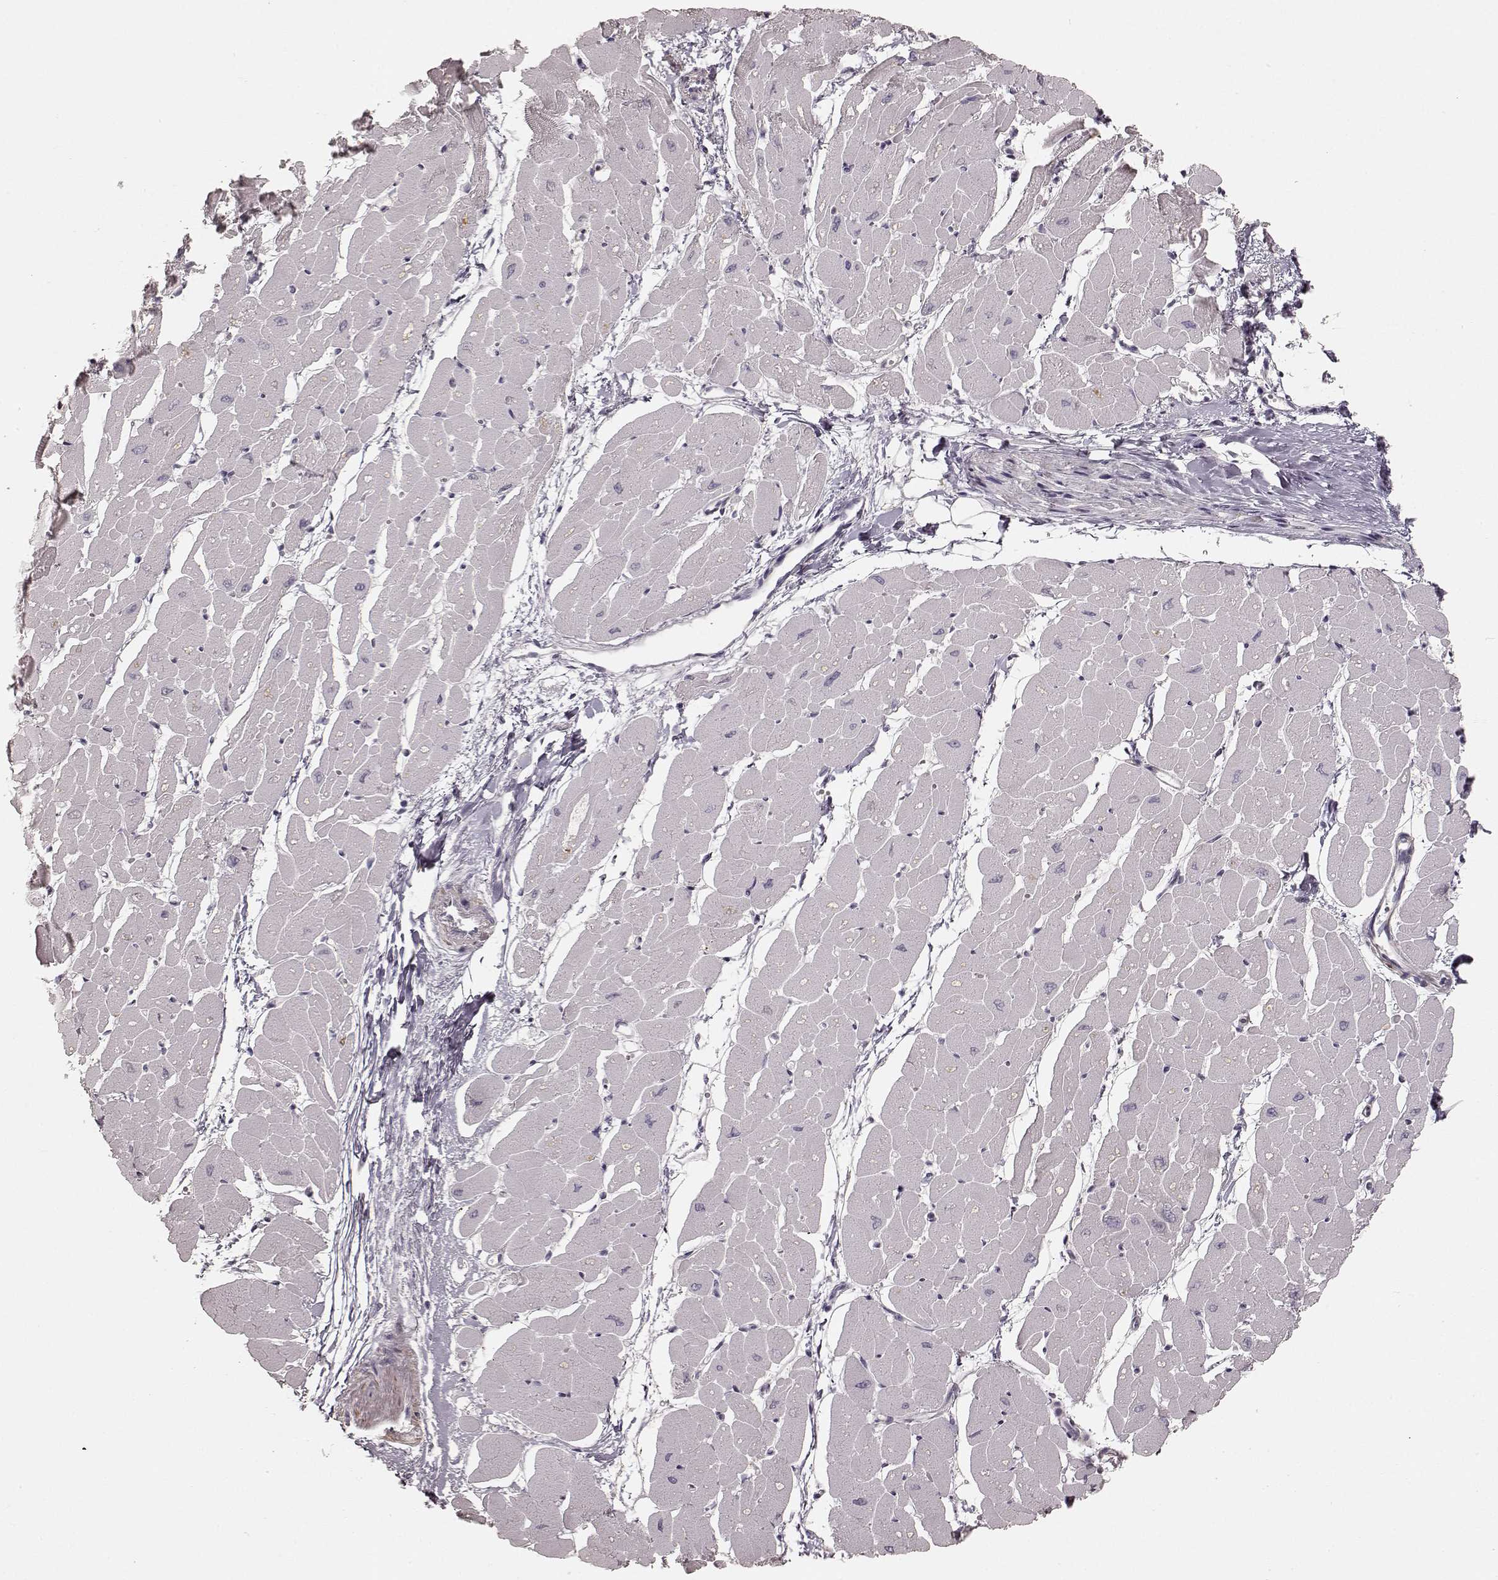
{"staining": {"intensity": "negative", "quantity": "none", "location": "none"}, "tissue": "heart muscle", "cell_type": "Cardiomyocytes", "image_type": "normal", "snomed": [{"axis": "morphology", "description": "Normal tissue, NOS"}, {"axis": "topography", "description": "Heart"}], "caption": "A photomicrograph of heart muscle stained for a protein shows no brown staining in cardiomyocytes. (DAB IHC with hematoxylin counter stain).", "gene": "KCNJ9", "patient": {"sex": "male", "age": 57}}